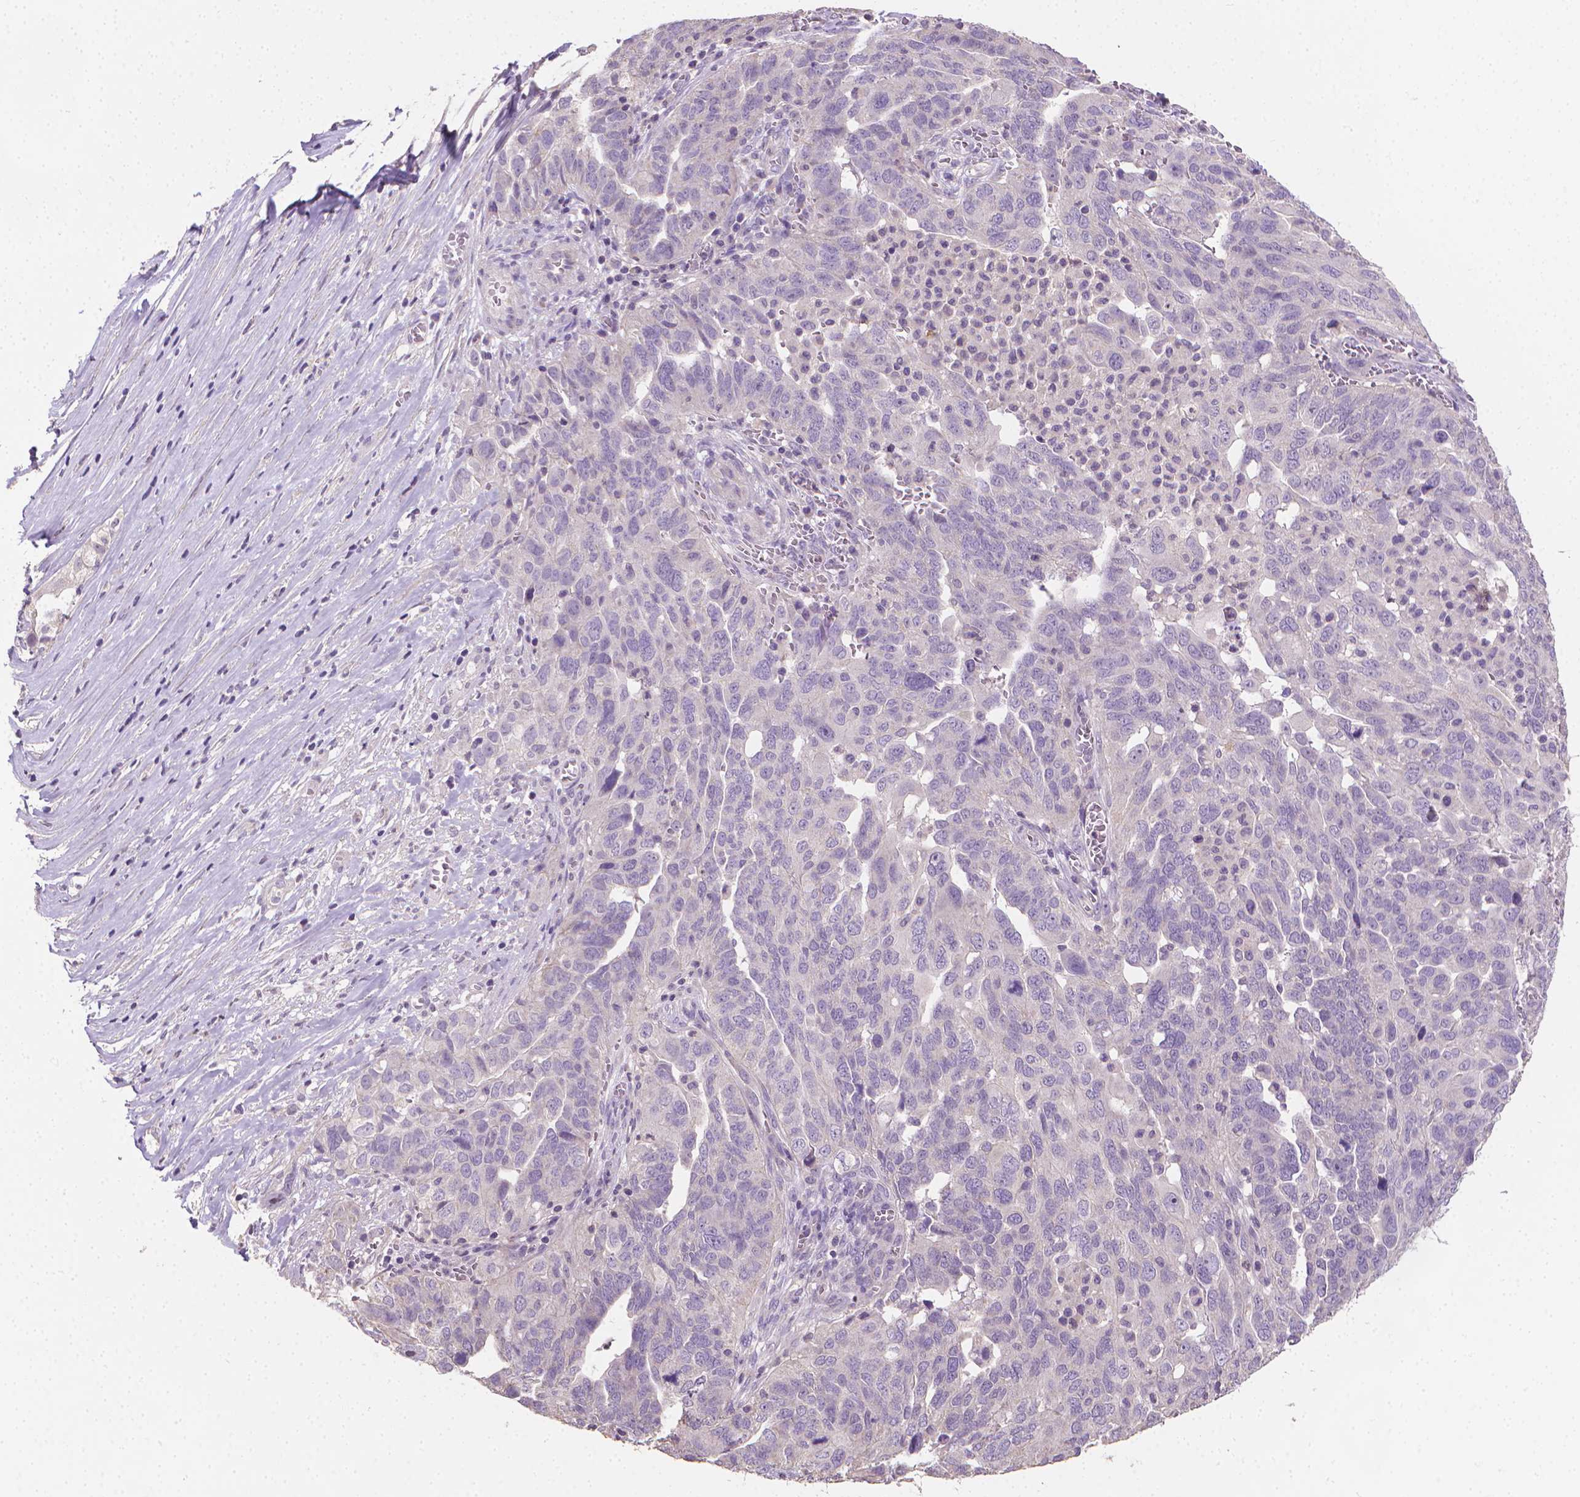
{"staining": {"intensity": "negative", "quantity": "none", "location": "none"}, "tissue": "ovarian cancer", "cell_type": "Tumor cells", "image_type": "cancer", "snomed": [{"axis": "morphology", "description": "Carcinoma, endometroid"}, {"axis": "topography", "description": "Soft tissue"}, {"axis": "topography", "description": "Ovary"}], "caption": "Immunohistochemical staining of human endometroid carcinoma (ovarian) demonstrates no significant positivity in tumor cells.", "gene": "CATIP", "patient": {"sex": "female", "age": 52}}